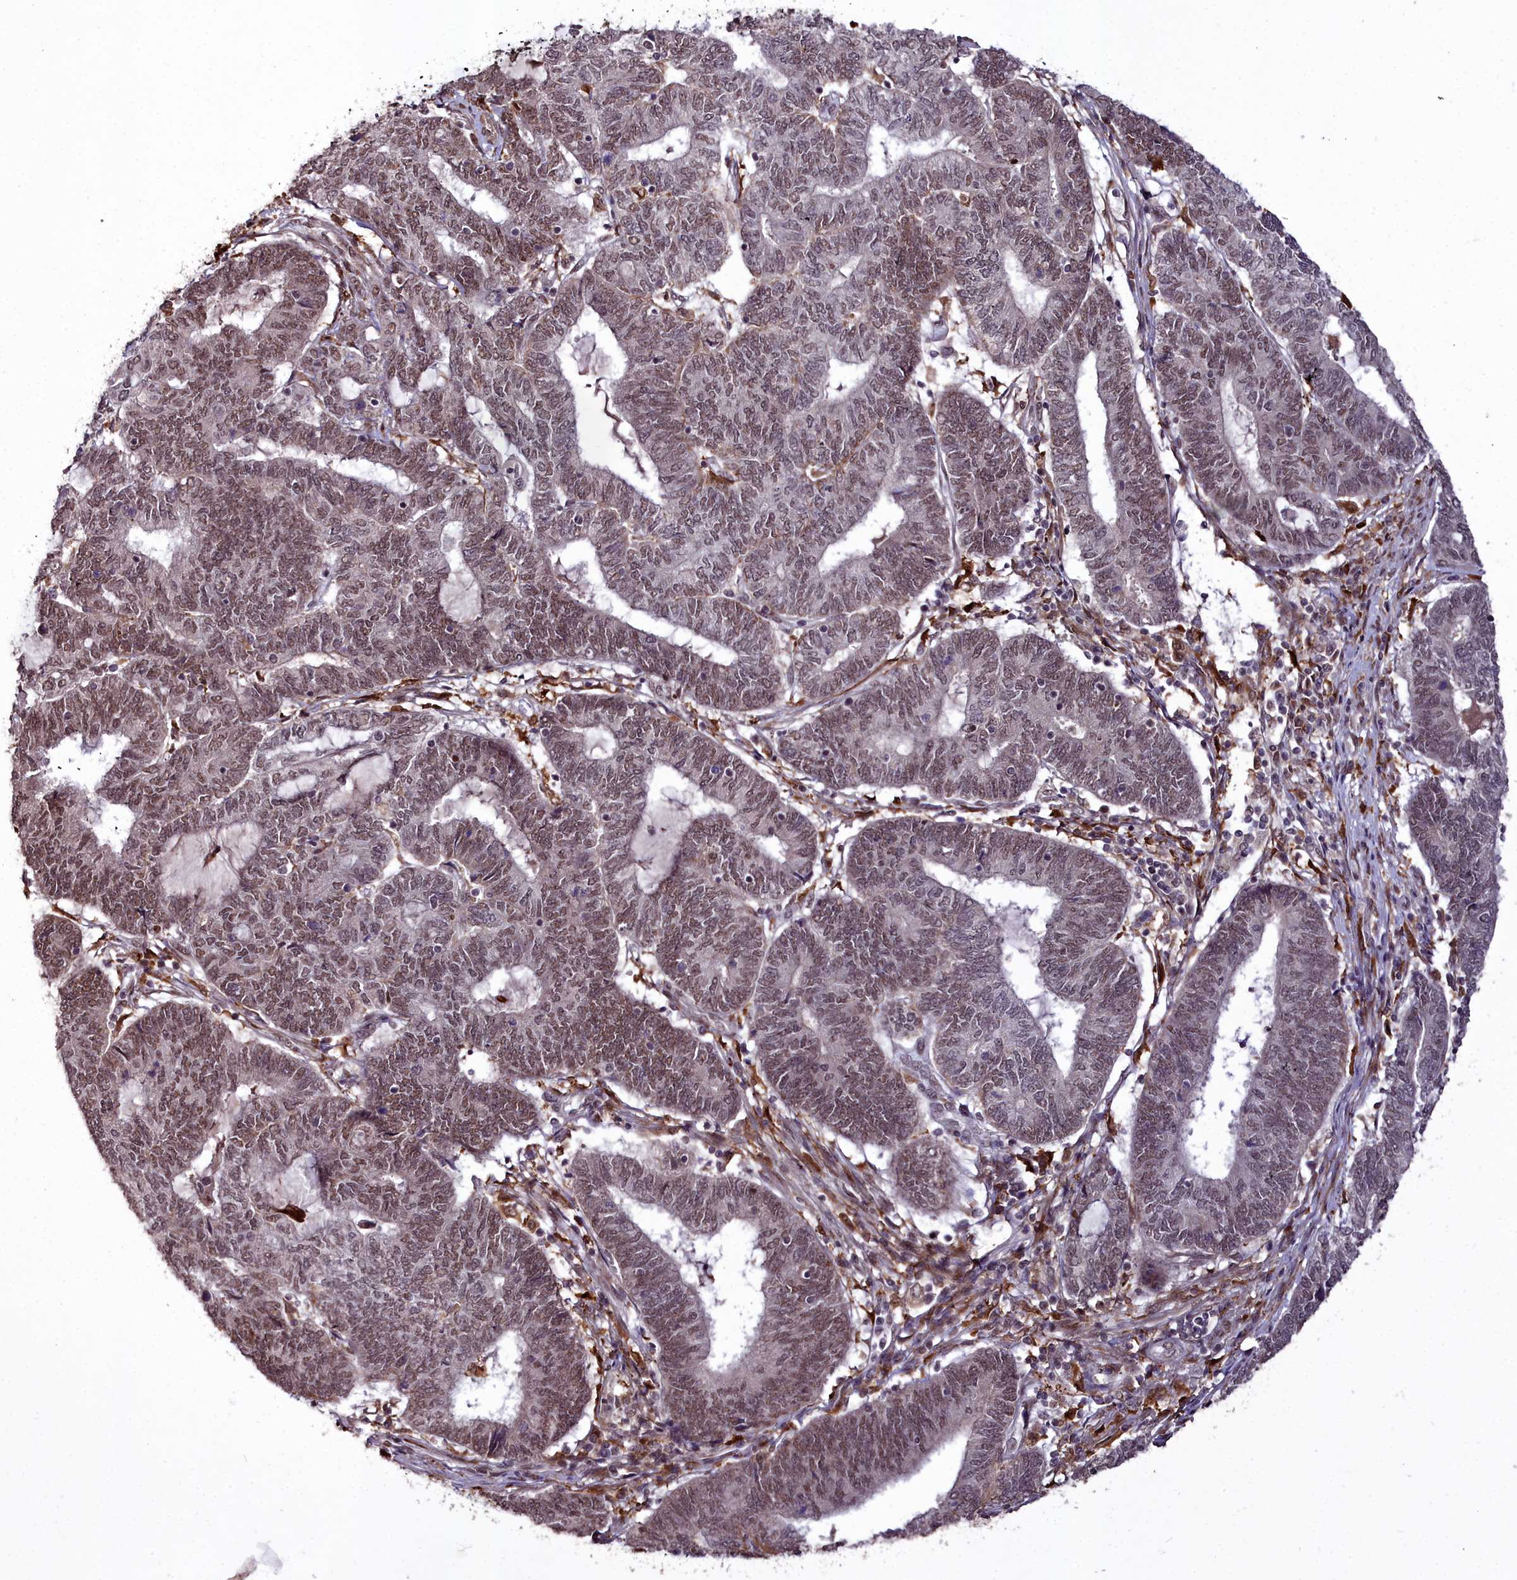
{"staining": {"intensity": "moderate", "quantity": ">75%", "location": "nuclear"}, "tissue": "endometrial cancer", "cell_type": "Tumor cells", "image_type": "cancer", "snomed": [{"axis": "morphology", "description": "Adenocarcinoma, NOS"}, {"axis": "topography", "description": "Uterus"}, {"axis": "topography", "description": "Endometrium"}], "caption": "Protein staining shows moderate nuclear positivity in about >75% of tumor cells in endometrial cancer (adenocarcinoma).", "gene": "CXXC1", "patient": {"sex": "female", "age": 70}}